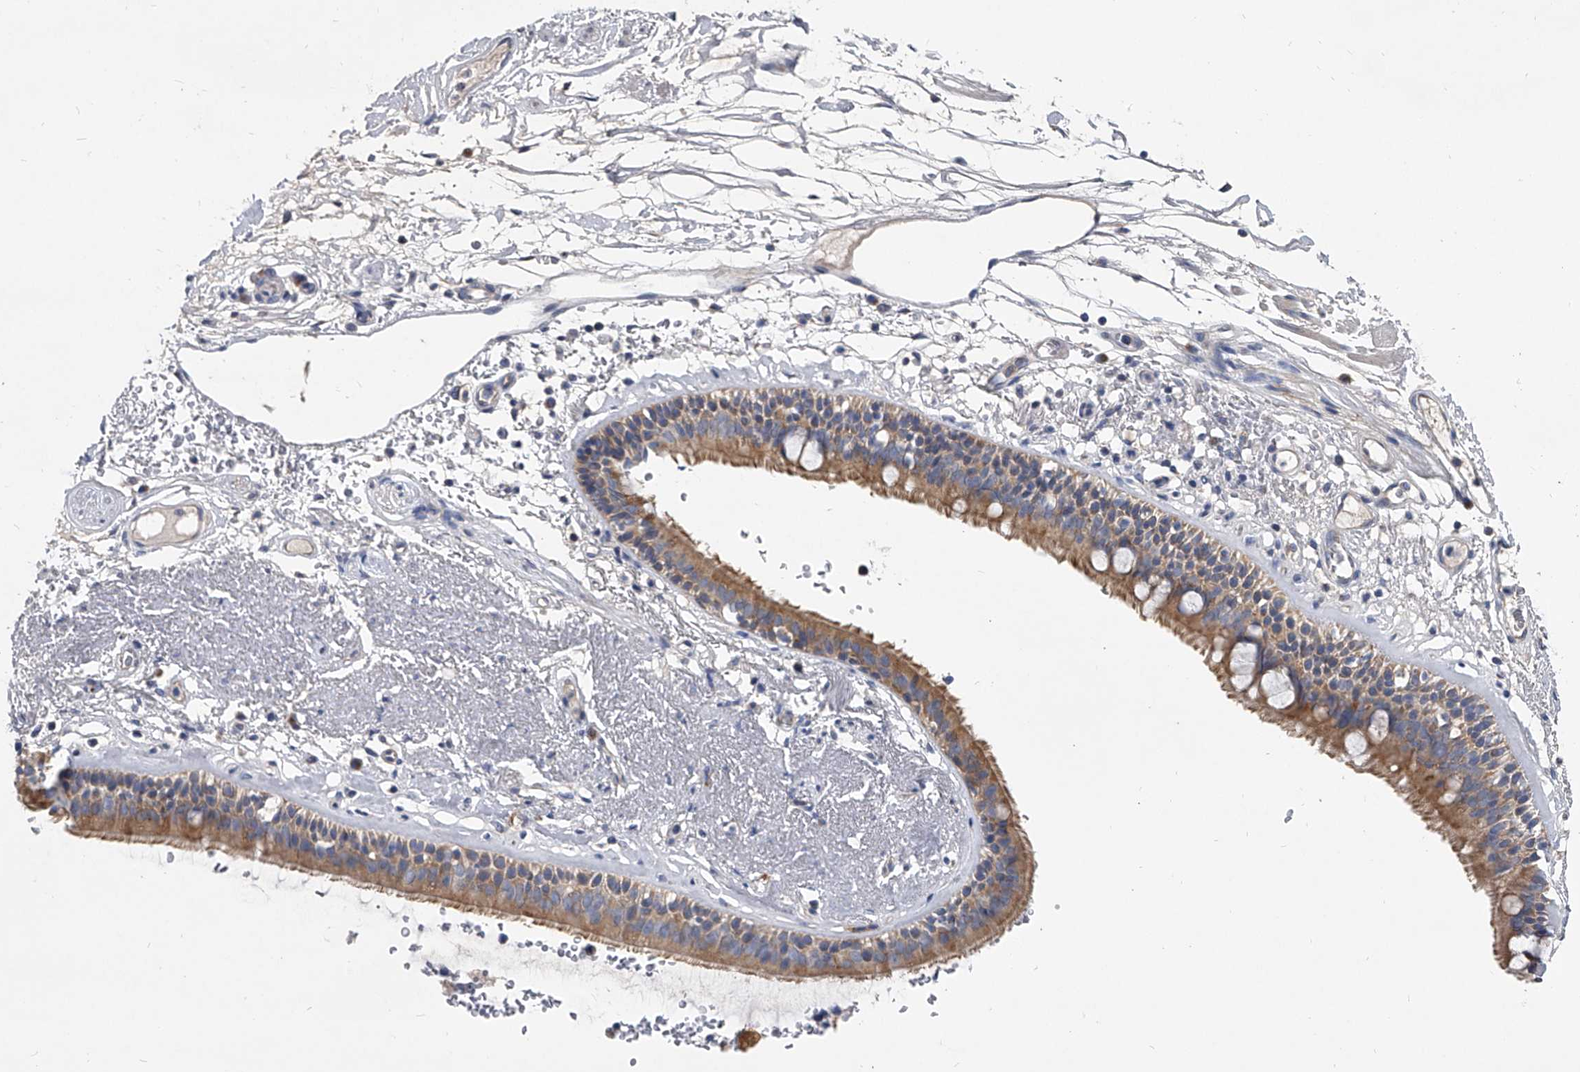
{"staining": {"intensity": "negative", "quantity": "none", "location": "none"}, "tissue": "adipose tissue", "cell_type": "Adipocytes", "image_type": "normal", "snomed": [{"axis": "morphology", "description": "Normal tissue, NOS"}, {"axis": "topography", "description": "Cartilage tissue"}], "caption": "Adipocytes show no significant protein expression in normal adipose tissue.", "gene": "SPP1", "patient": {"sex": "female", "age": 63}}